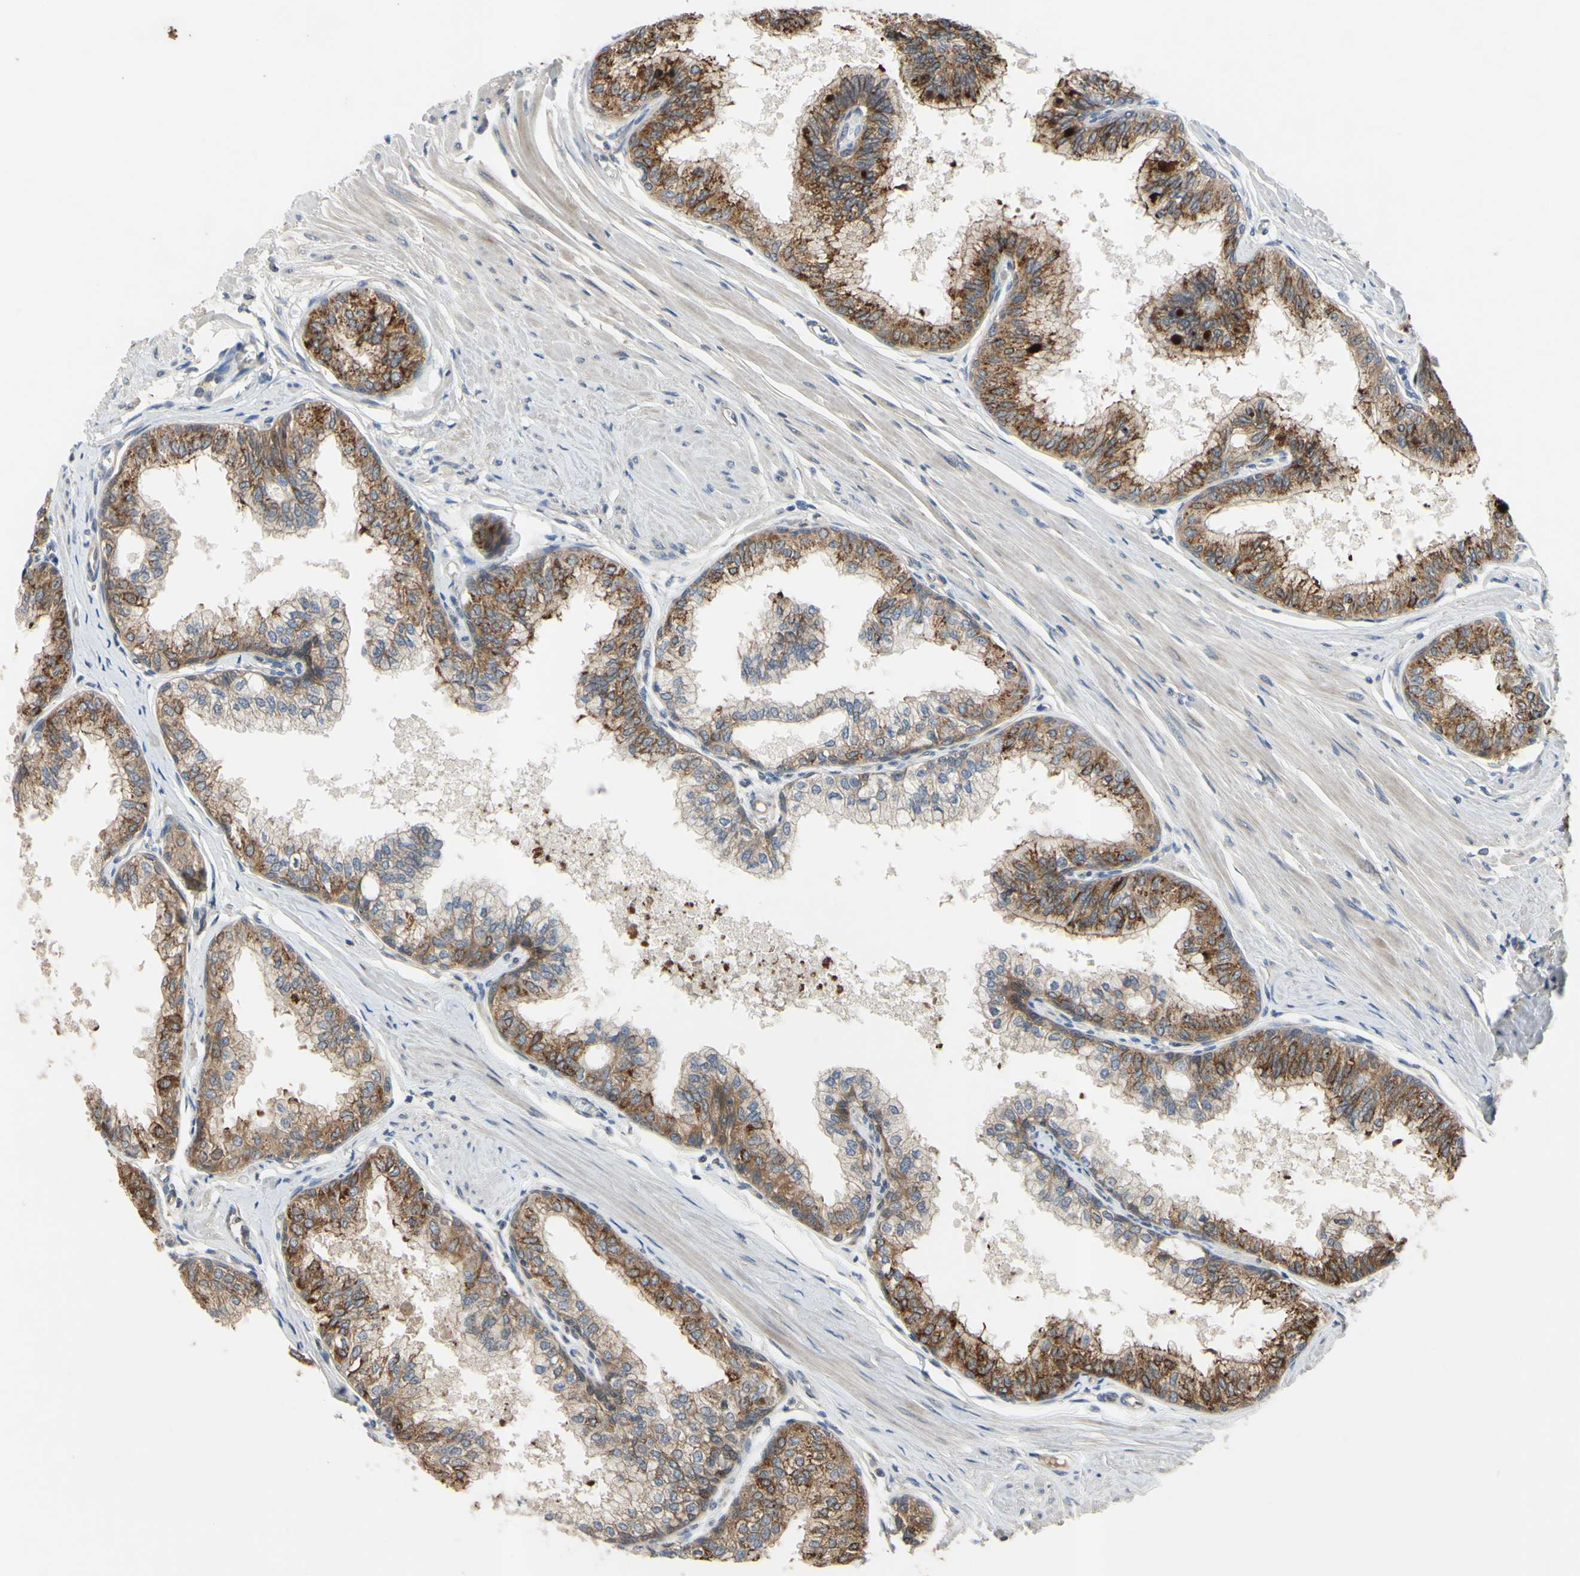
{"staining": {"intensity": "moderate", "quantity": "25%-75%", "location": "cytoplasmic/membranous"}, "tissue": "prostate", "cell_type": "Glandular cells", "image_type": "normal", "snomed": [{"axis": "morphology", "description": "Normal tissue, NOS"}, {"axis": "topography", "description": "Prostate"}, {"axis": "topography", "description": "Seminal veicle"}], "caption": "The histopathology image displays staining of unremarkable prostate, revealing moderate cytoplasmic/membranous protein staining (brown color) within glandular cells.", "gene": "XIAP", "patient": {"sex": "male", "age": 60}}